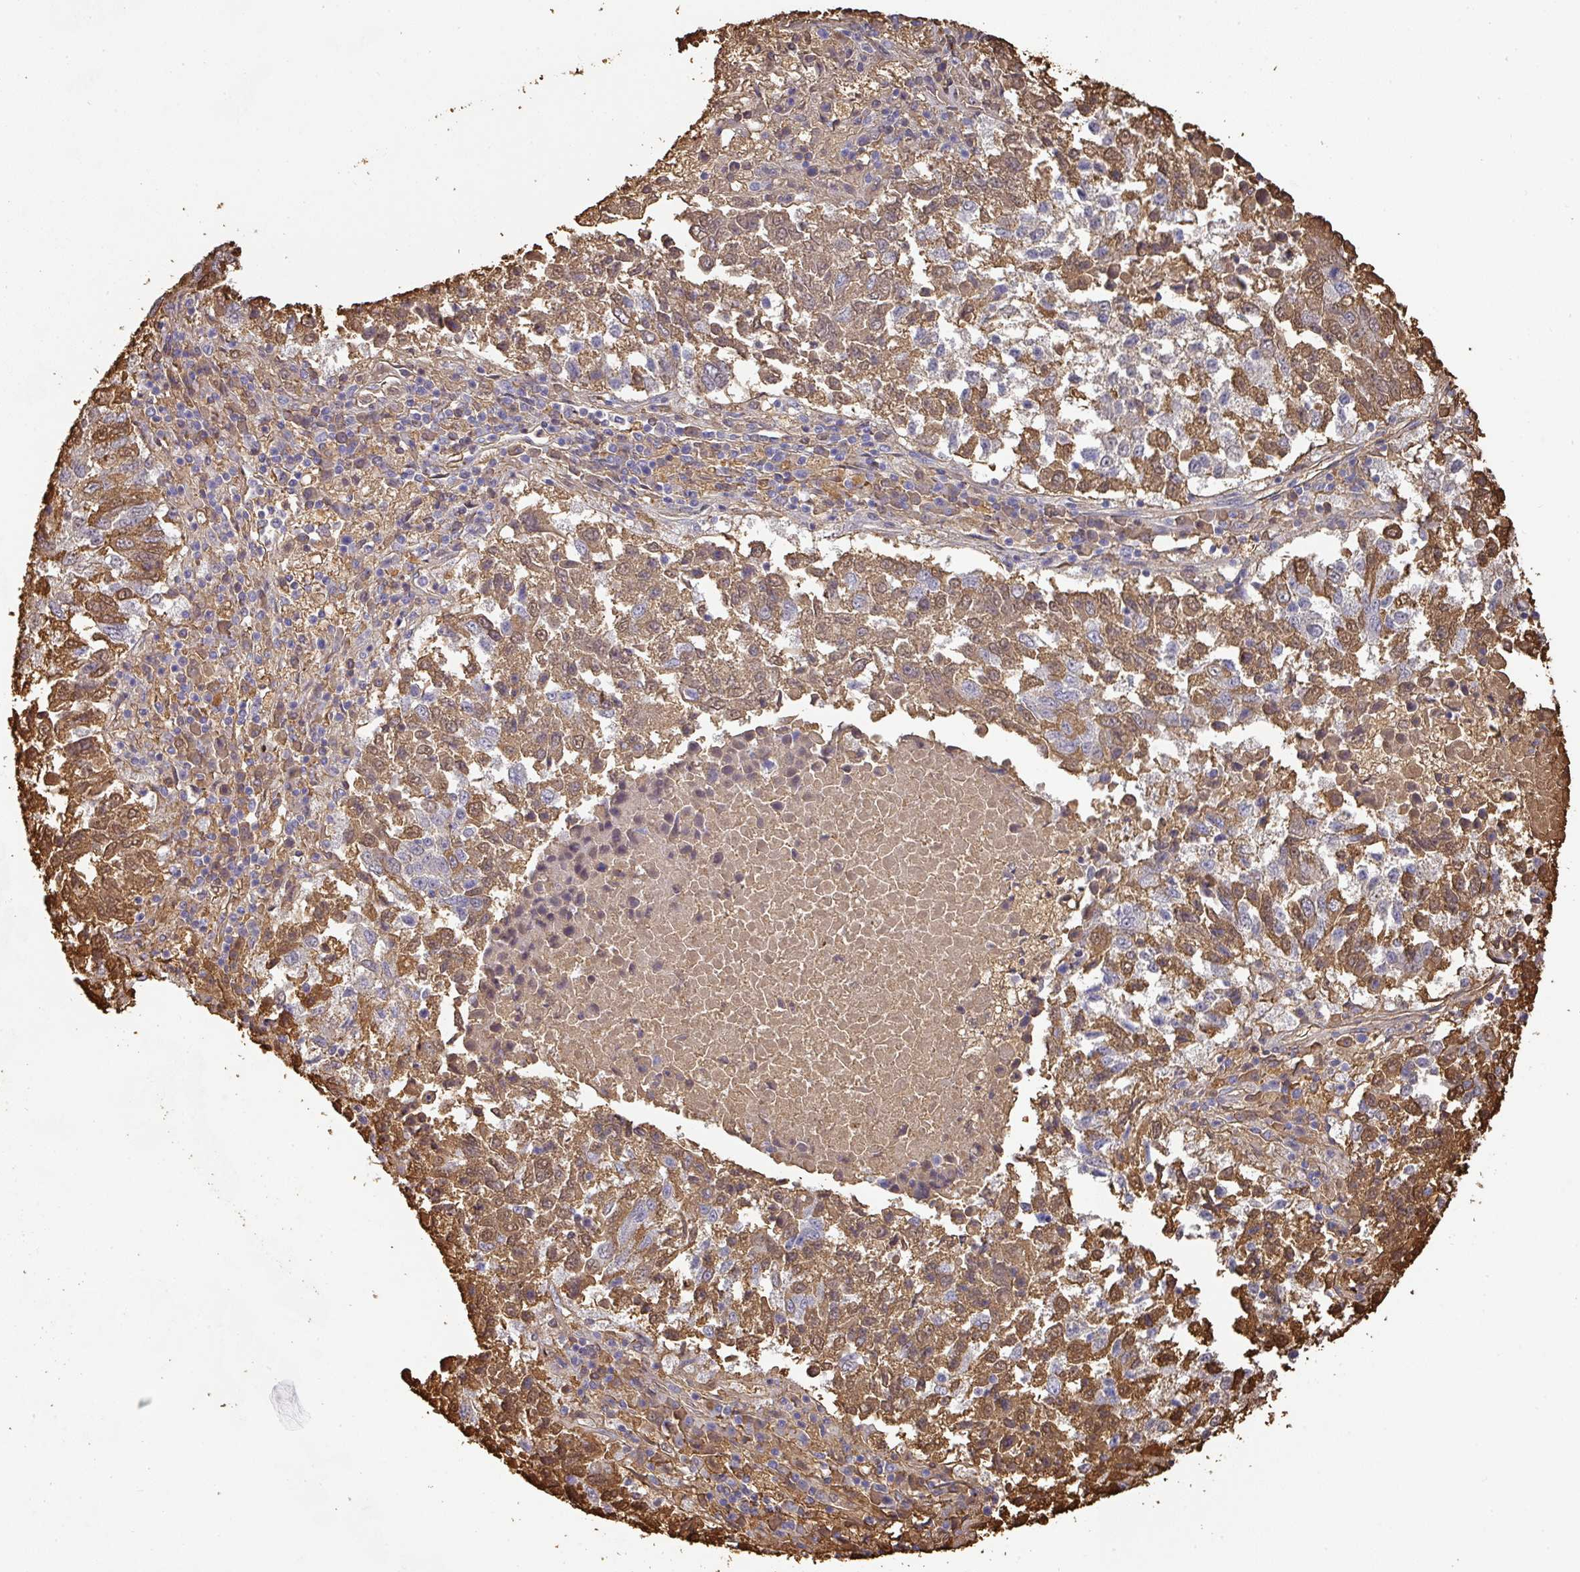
{"staining": {"intensity": "moderate", "quantity": ">75%", "location": "cytoplasmic/membranous,nuclear"}, "tissue": "lung cancer", "cell_type": "Tumor cells", "image_type": "cancer", "snomed": [{"axis": "morphology", "description": "Squamous cell carcinoma, NOS"}, {"axis": "topography", "description": "Lung"}], "caption": "Moderate cytoplasmic/membranous and nuclear protein expression is seen in about >75% of tumor cells in lung cancer (squamous cell carcinoma). (DAB IHC, brown staining for protein, blue staining for nuclei).", "gene": "ALB", "patient": {"sex": "male", "age": 73}}